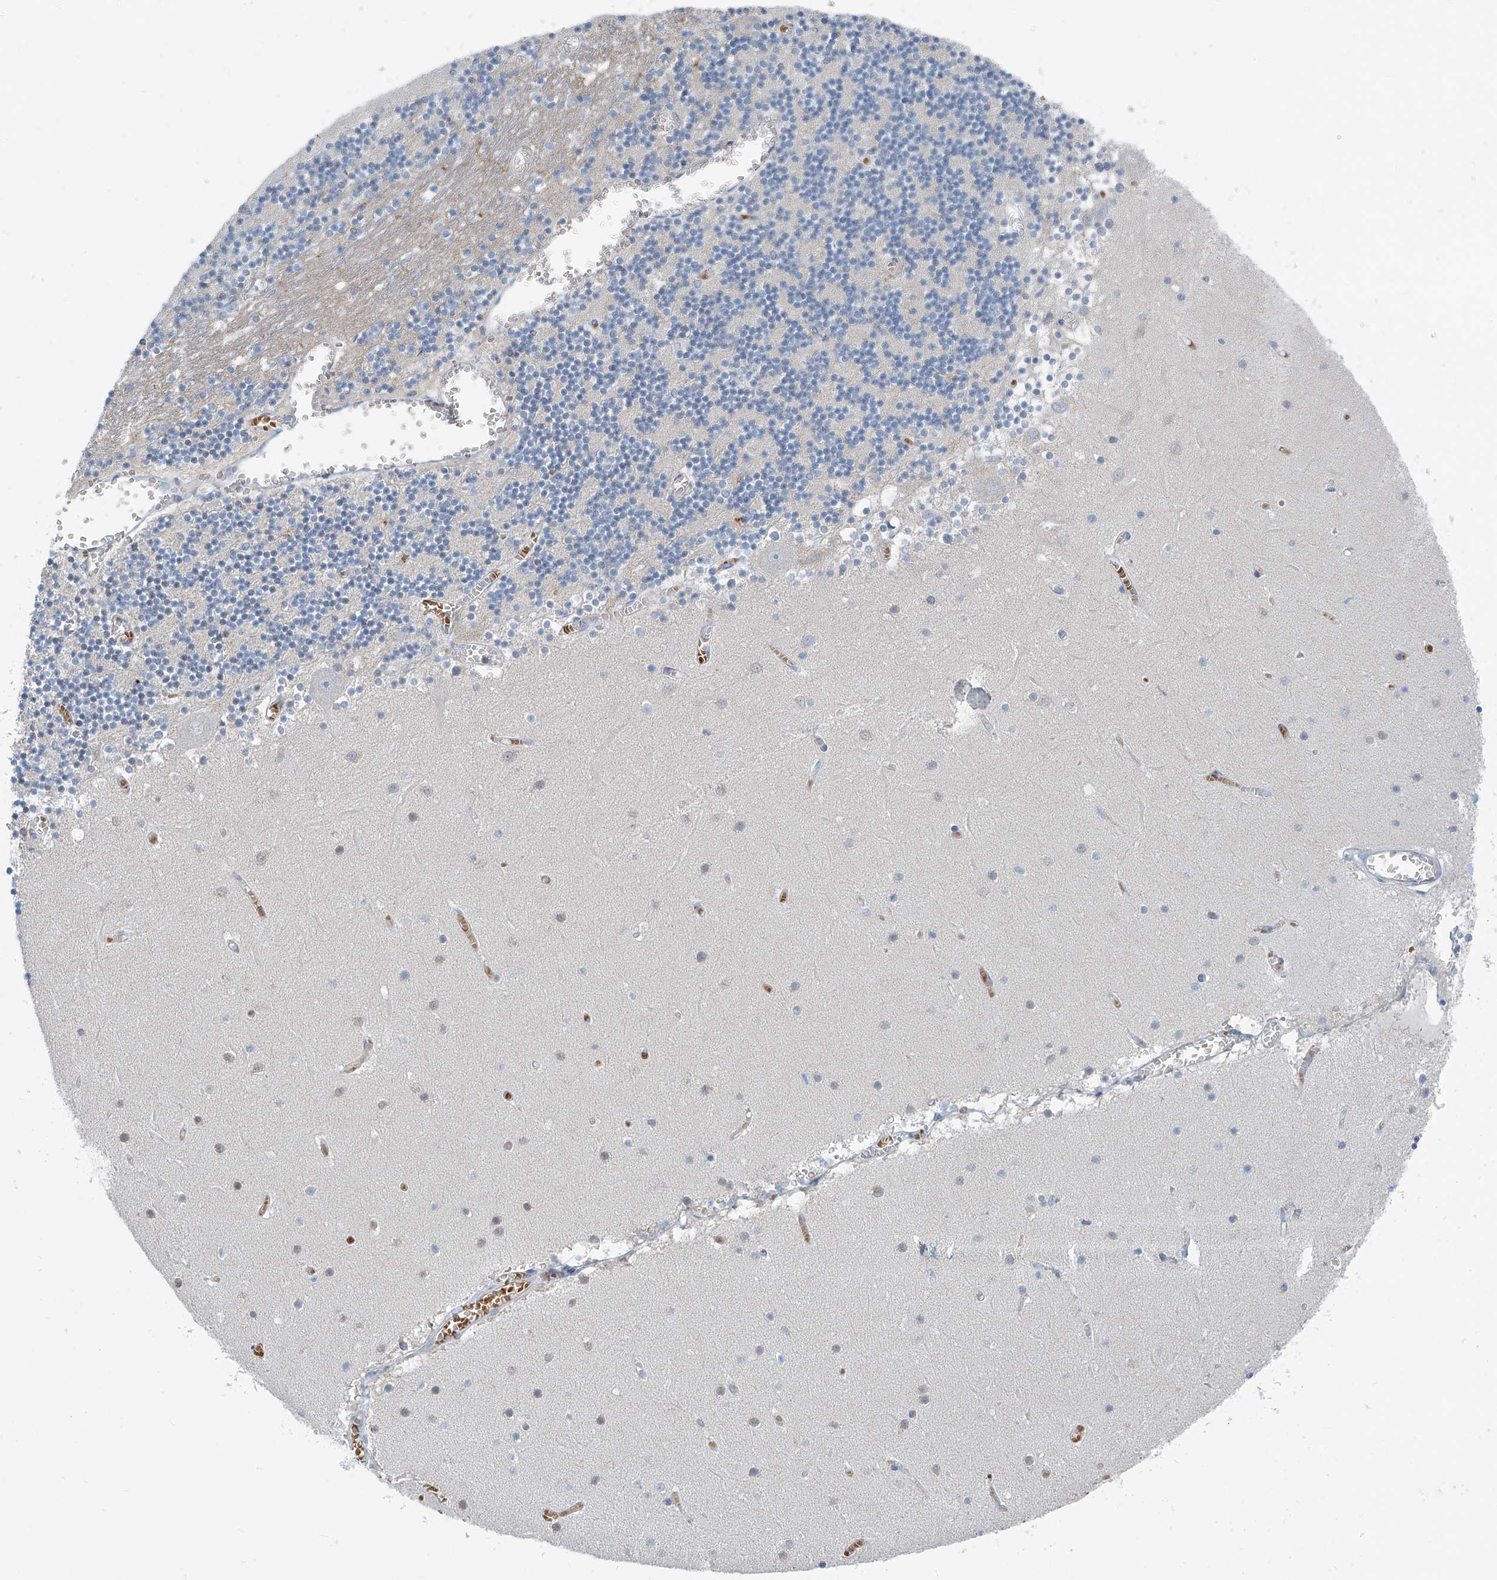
{"staining": {"intensity": "negative", "quantity": "none", "location": "none"}, "tissue": "cerebellum", "cell_type": "Cells in granular layer", "image_type": "normal", "snomed": [{"axis": "morphology", "description": "Normal tissue, NOS"}, {"axis": "topography", "description": "Cerebellum"}], "caption": "A high-resolution micrograph shows IHC staining of unremarkable cerebellum, which exhibits no significant positivity in cells in granular layer. (DAB immunohistochemistry with hematoxylin counter stain).", "gene": "FGD2", "patient": {"sex": "female", "age": 28}}